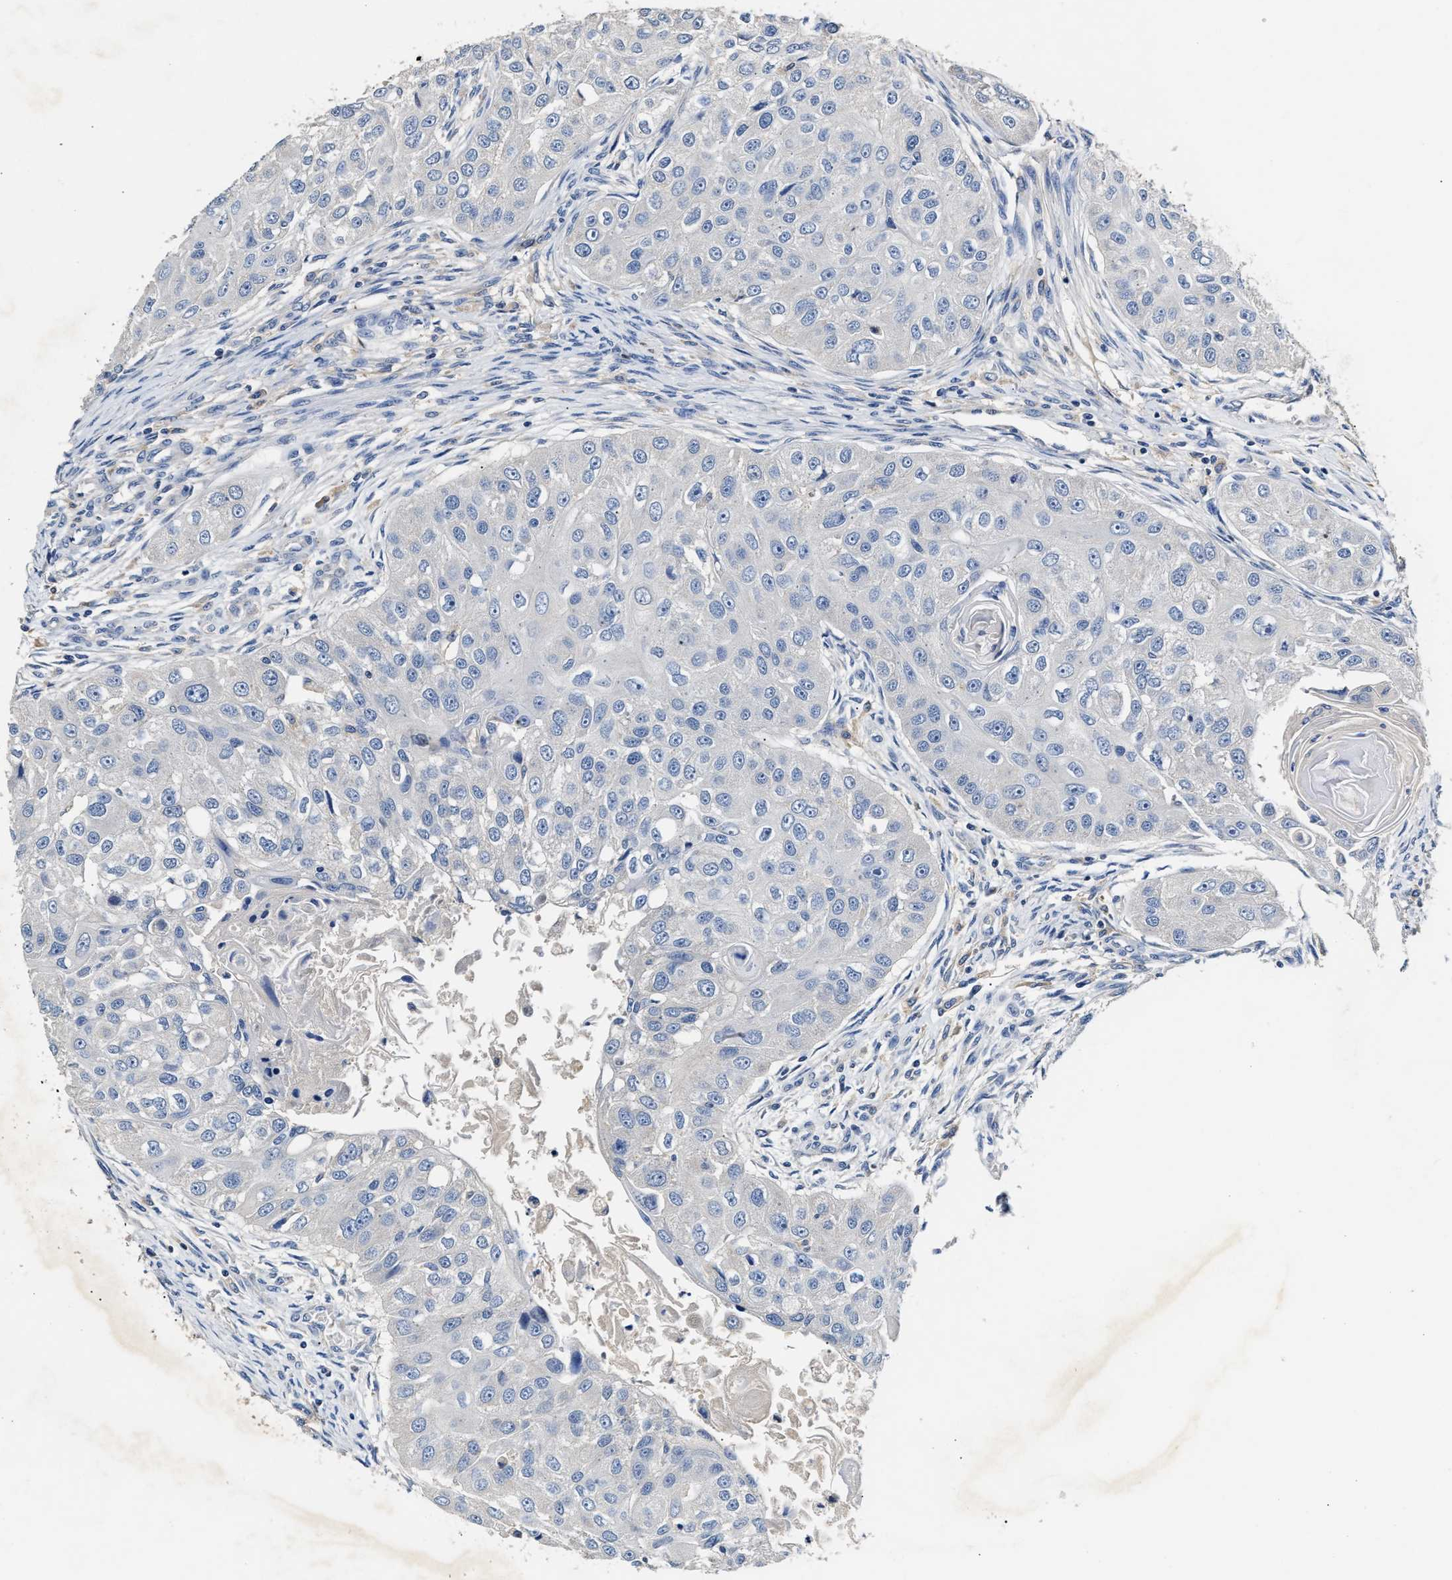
{"staining": {"intensity": "negative", "quantity": "none", "location": "none"}, "tissue": "head and neck cancer", "cell_type": "Tumor cells", "image_type": "cancer", "snomed": [{"axis": "morphology", "description": "Normal tissue, NOS"}, {"axis": "morphology", "description": "Squamous cell carcinoma, NOS"}, {"axis": "topography", "description": "Skeletal muscle"}, {"axis": "topography", "description": "Head-Neck"}], "caption": "A photomicrograph of human head and neck cancer (squamous cell carcinoma) is negative for staining in tumor cells.", "gene": "SLCO2B1", "patient": {"sex": "male", "age": 51}}